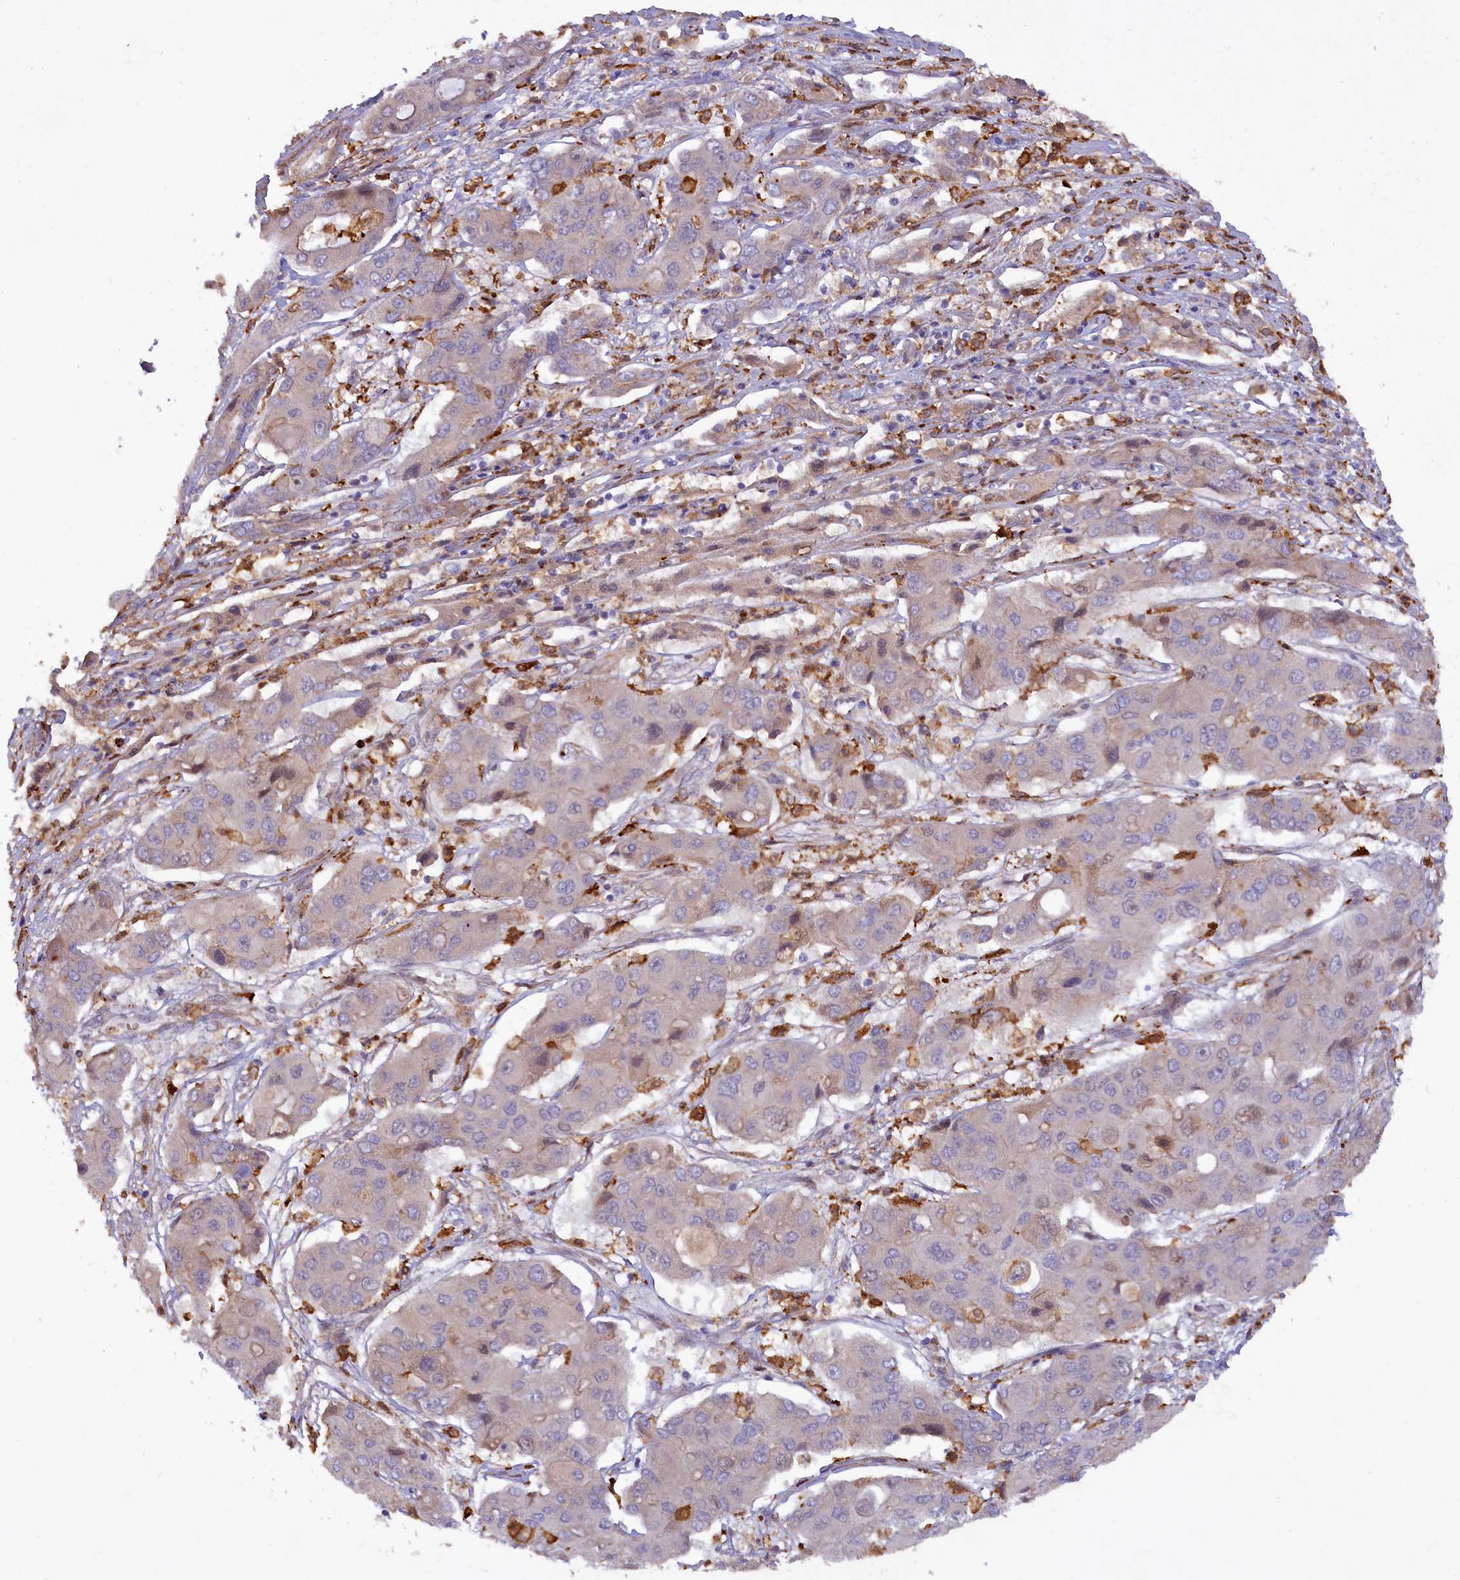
{"staining": {"intensity": "negative", "quantity": "none", "location": "none"}, "tissue": "liver cancer", "cell_type": "Tumor cells", "image_type": "cancer", "snomed": [{"axis": "morphology", "description": "Cholangiocarcinoma"}, {"axis": "topography", "description": "Liver"}], "caption": "Tumor cells show no significant protein expression in liver cholangiocarcinoma.", "gene": "FERMT1", "patient": {"sex": "male", "age": 67}}